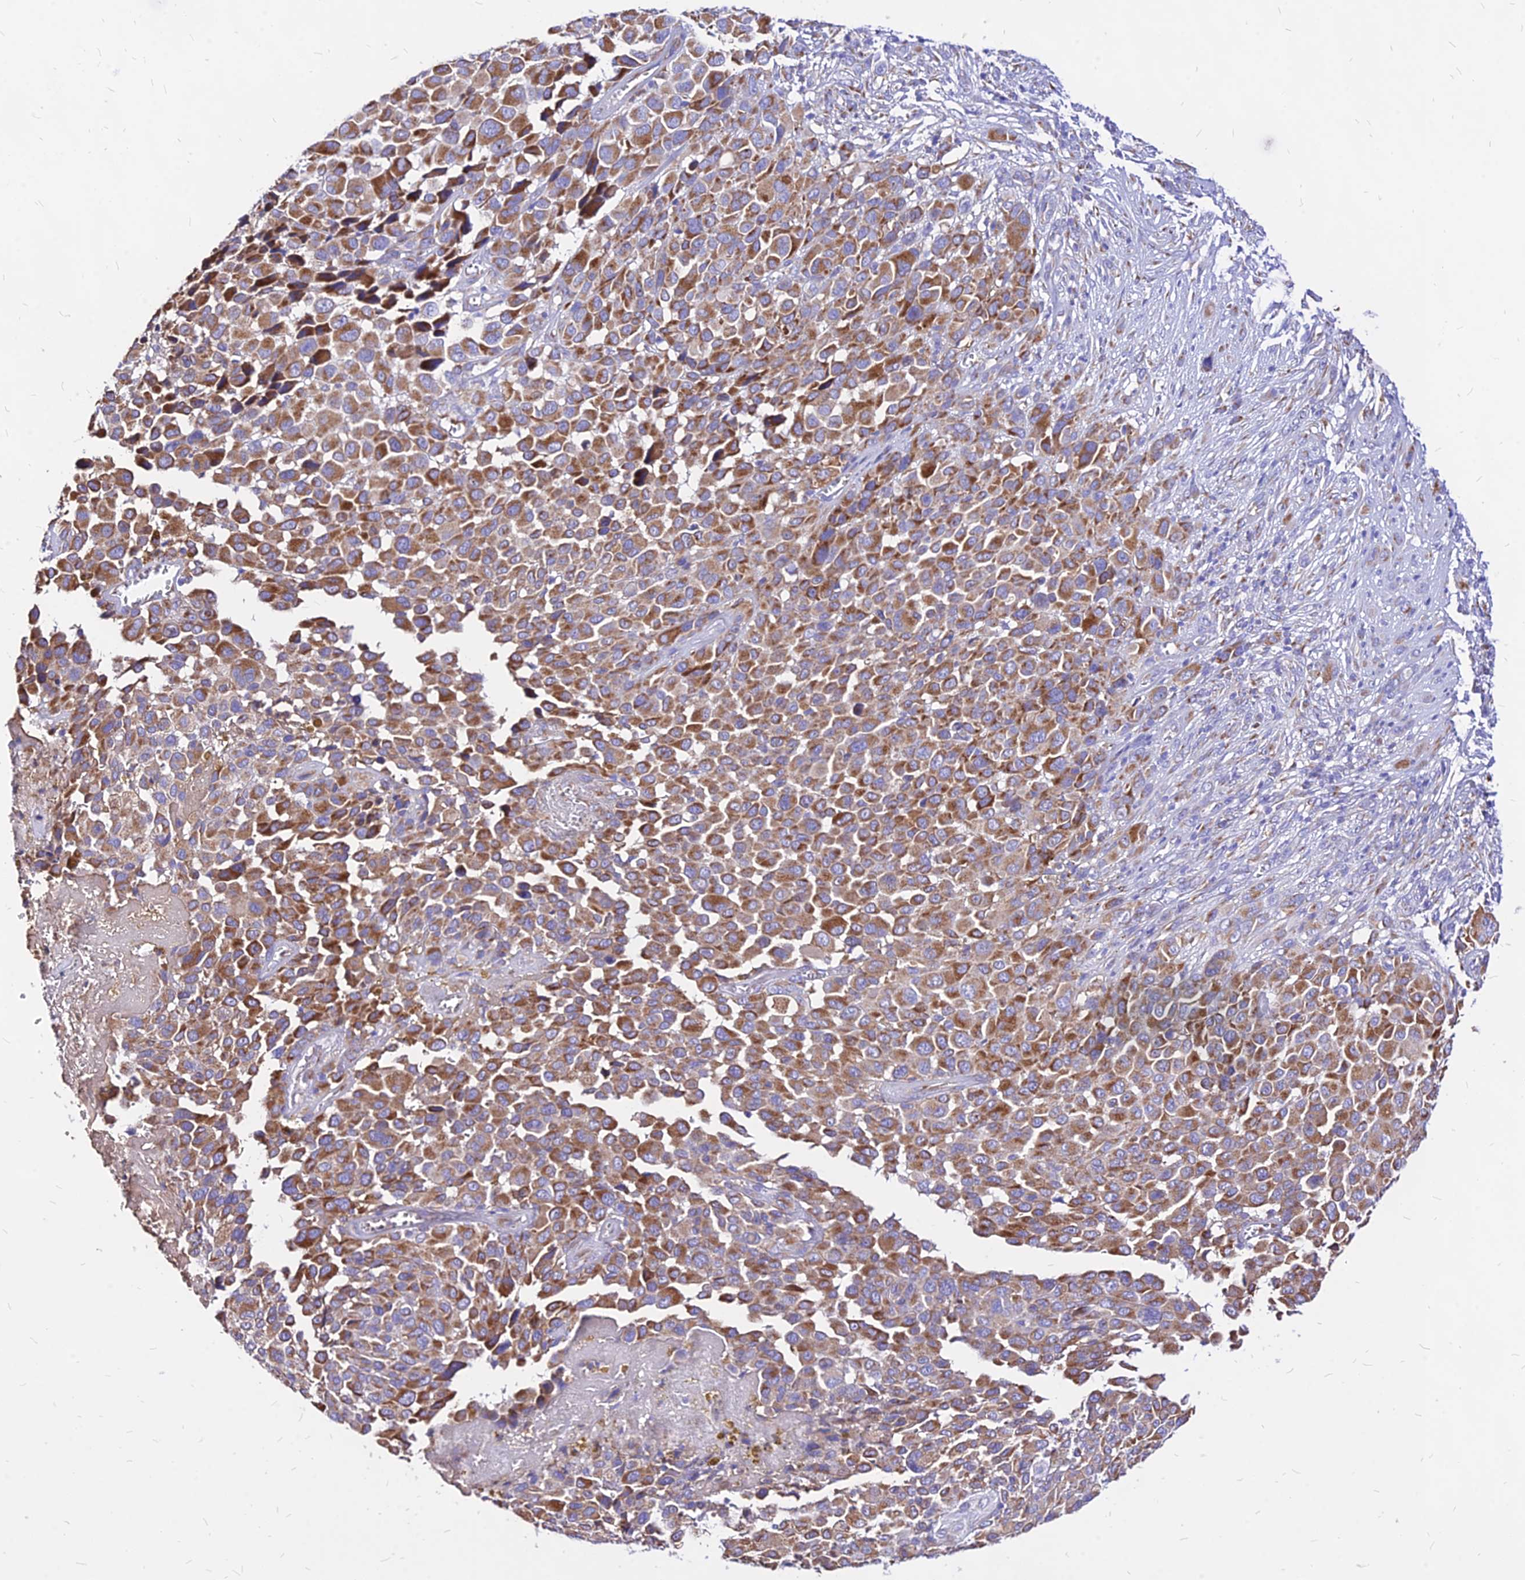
{"staining": {"intensity": "moderate", "quantity": ">75%", "location": "cytoplasmic/membranous"}, "tissue": "melanoma", "cell_type": "Tumor cells", "image_type": "cancer", "snomed": [{"axis": "morphology", "description": "Malignant melanoma, NOS"}, {"axis": "topography", "description": "Skin of trunk"}], "caption": "There is medium levels of moderate cytoplasmic/membranous expression in tumor cells of melanoma, as demonstrated by immunohistochemical staining (brown color).", "gene": "MRPL3", "patient": {"sex": "male", "age": 71}}